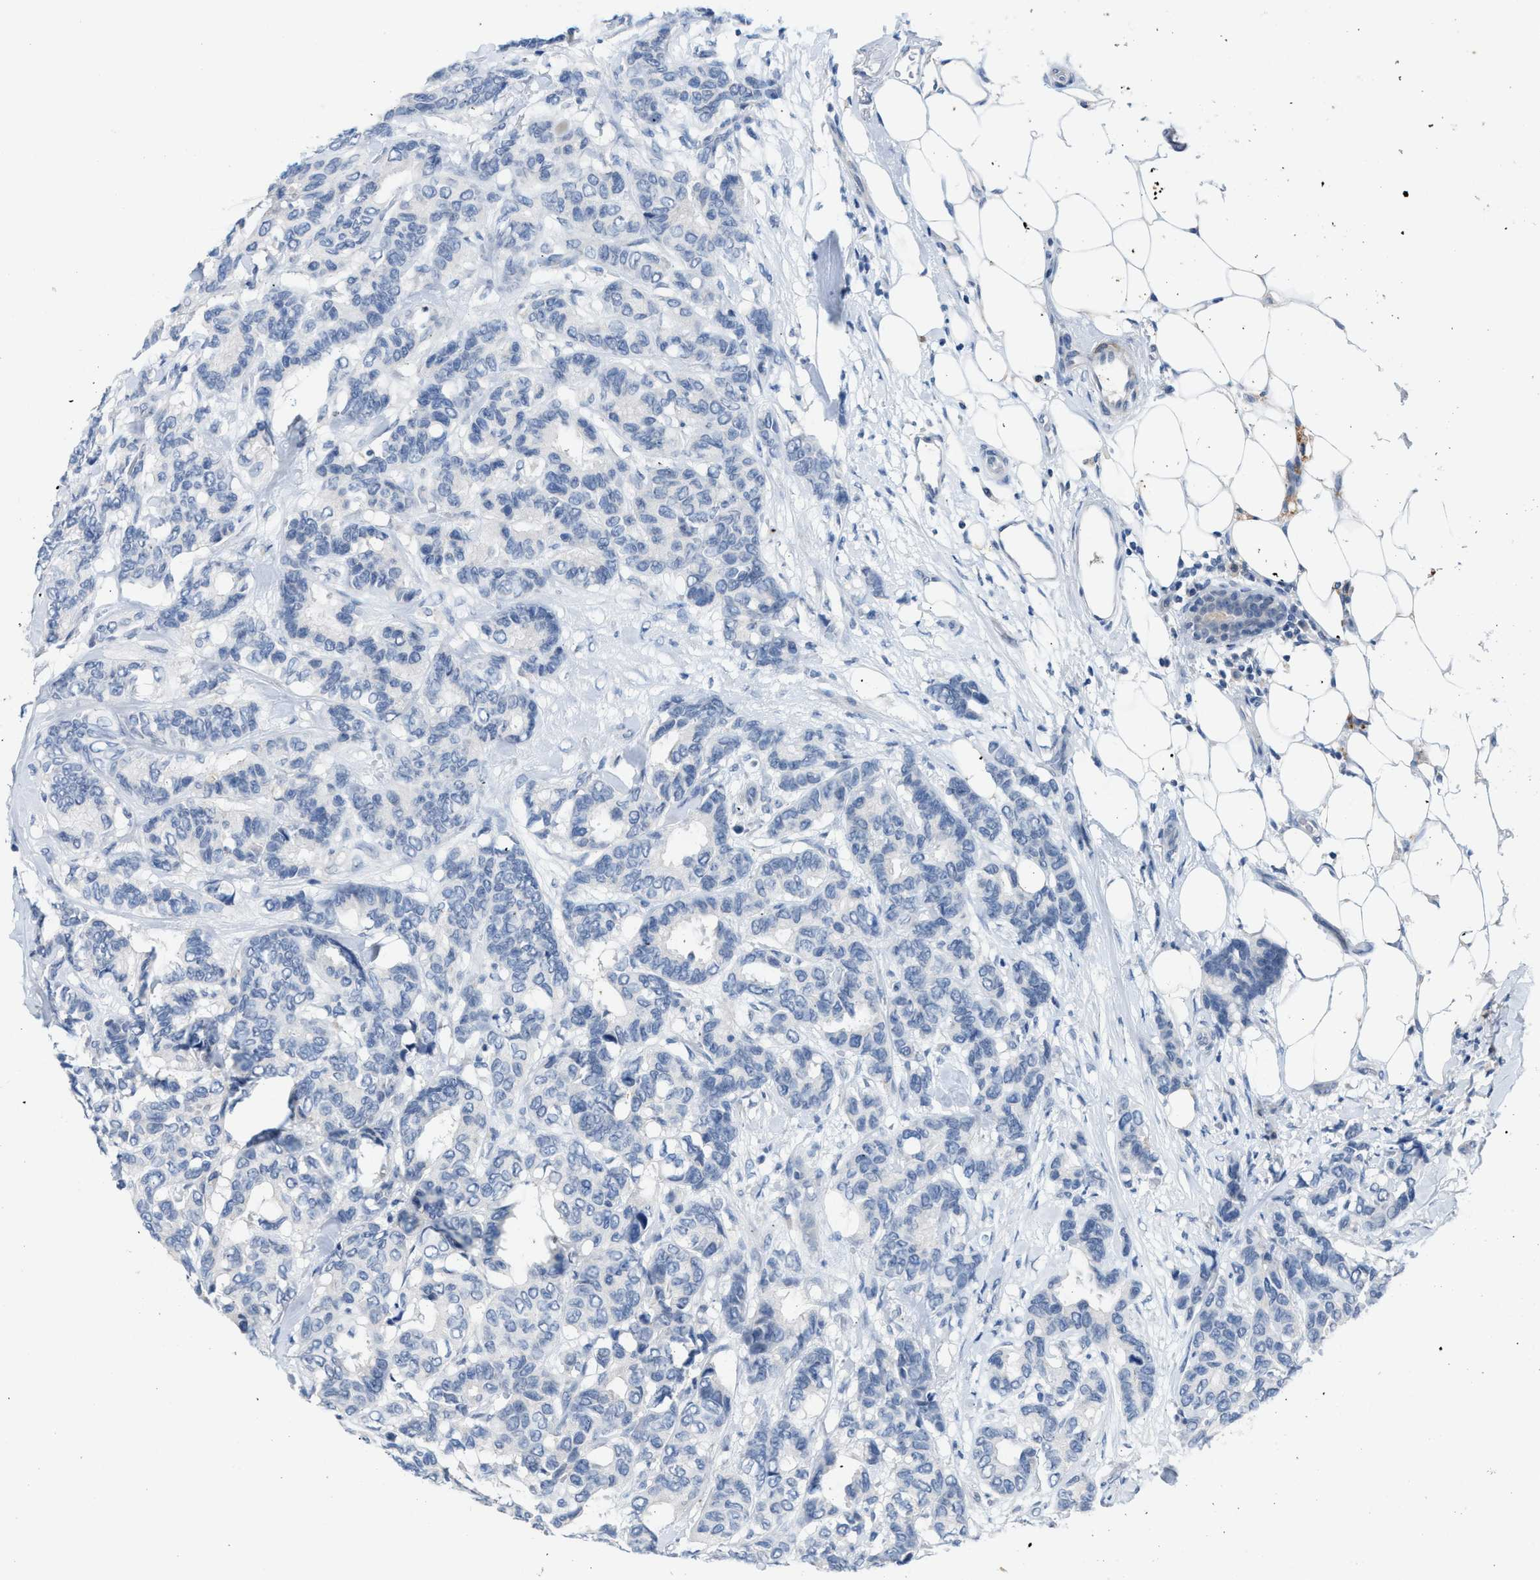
{"staining": {"intensity": "negative", "quantity": "none", "location": "none"}, "tissue": "breast cancer", "cell_type": "Tumor cells", "image_type": "cancer", "snomed": [{"axis": "morphology", "description": "Duct carcinoma"}, {"axis": "topography", "description": "Breast"}], "caption": "Immunohistochemistry (IHC) micrograph of human breast cancer (invasive ductal carcinoma) stained for a protein (brown), which shows no positivity in tumor cells. (Immunohistochemistry, brightfield microscopy, high magnification).", "gene": "SLC5A5", "patient": {"sex": "female", "age": 87}}